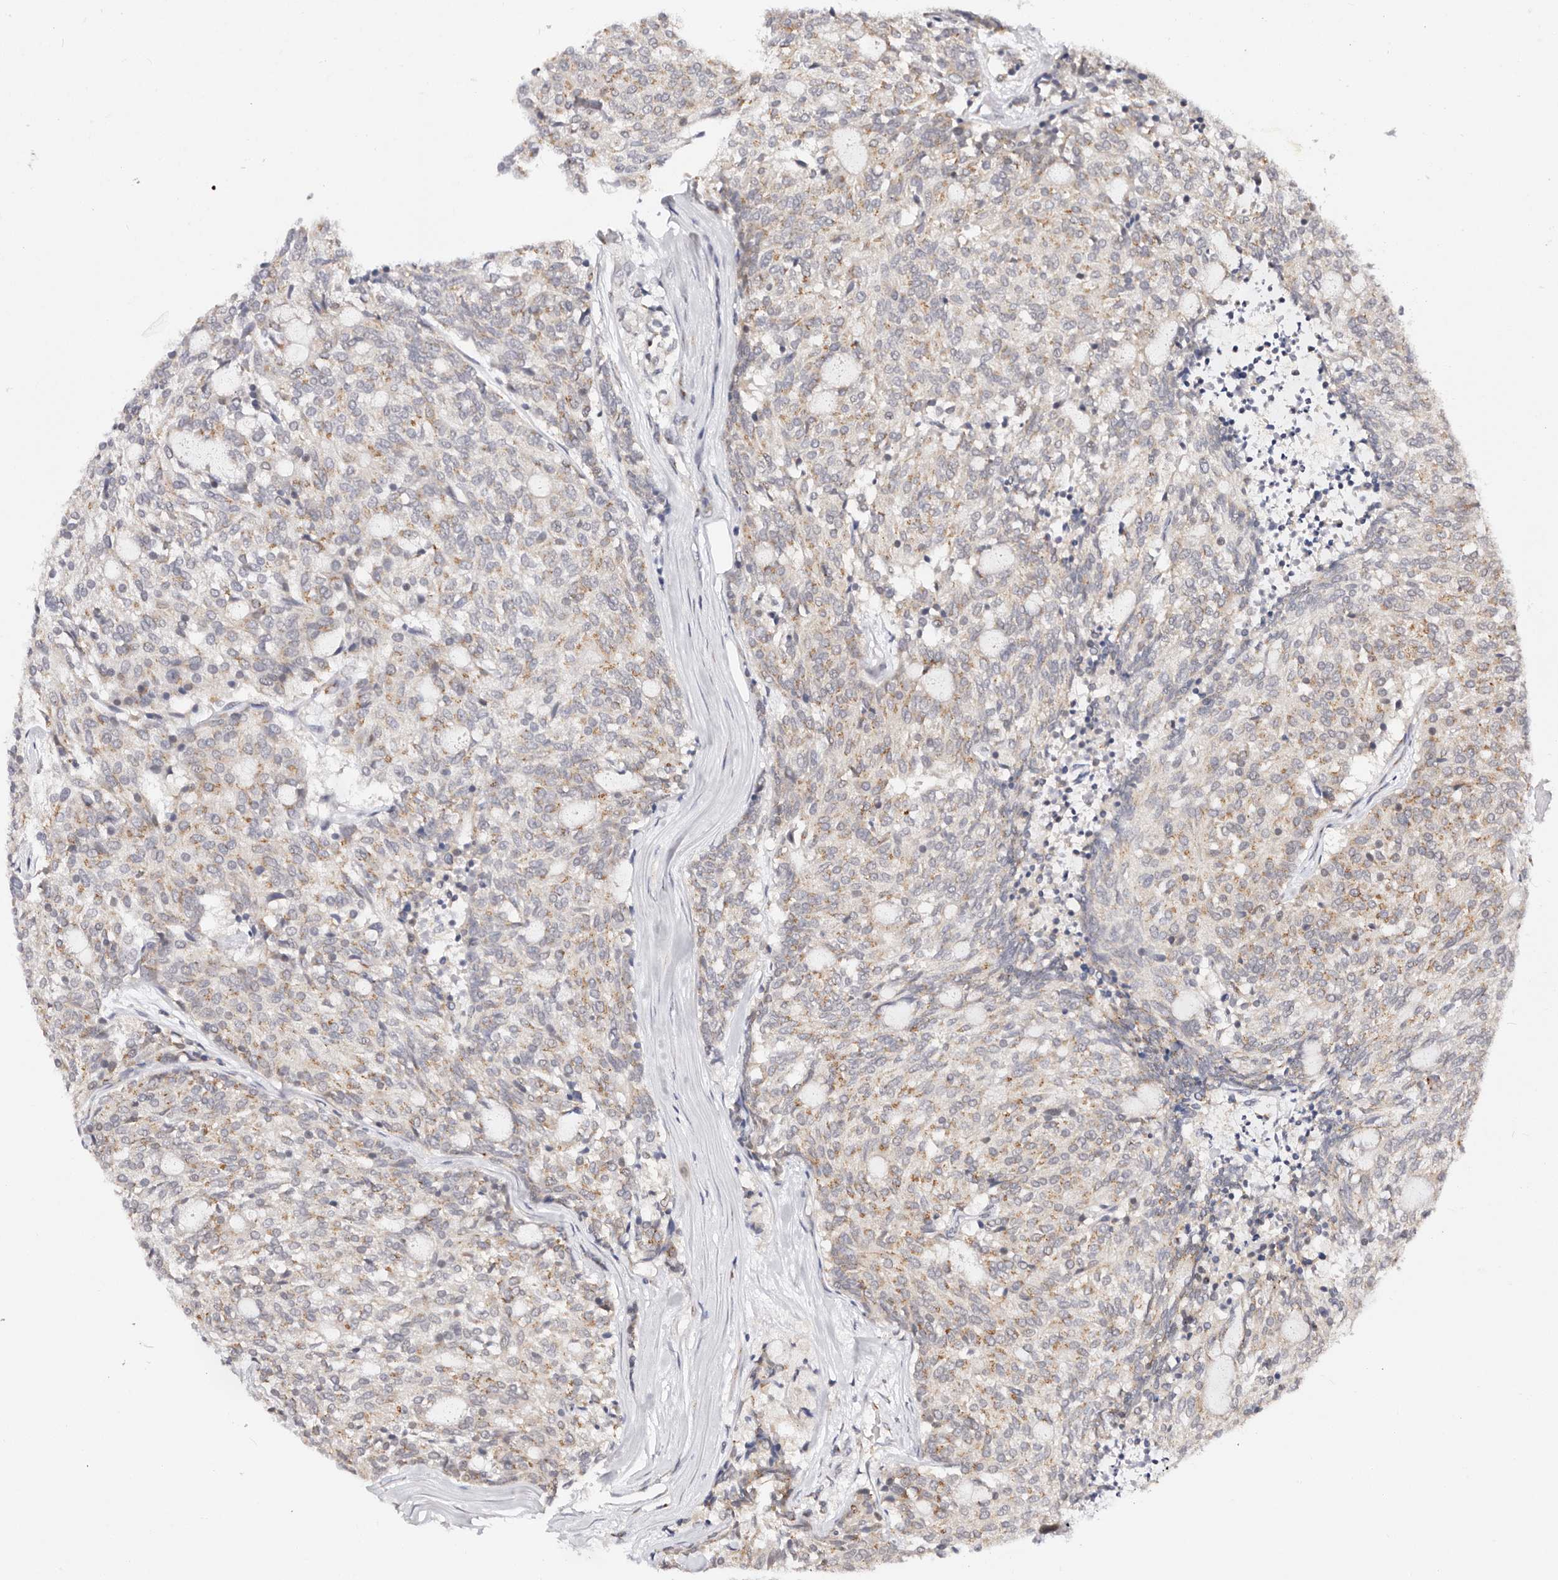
{"staining": {"intensity": "moderate", "quantity": "25%-75%", "location": "cytoplasmic/membranous"}, "tissue": "carcinoid", "cell_type": "Tumor cells", "image_type": "cancer", "snomed": [{"axis": "morphology", "description": "Carcinoid, malignant, NOS"}, {"axis": "topography", "description": "Pancreas"}], "caption": "There is medium levels of moderate cytoplasmic/membranous positivity in tumor cells of carcinoid (malignant), as demonstrated by immunohistochemical staining (brown color).", "gene": "VIPAS39", "patient": {"sex": "female", "age": 54}}